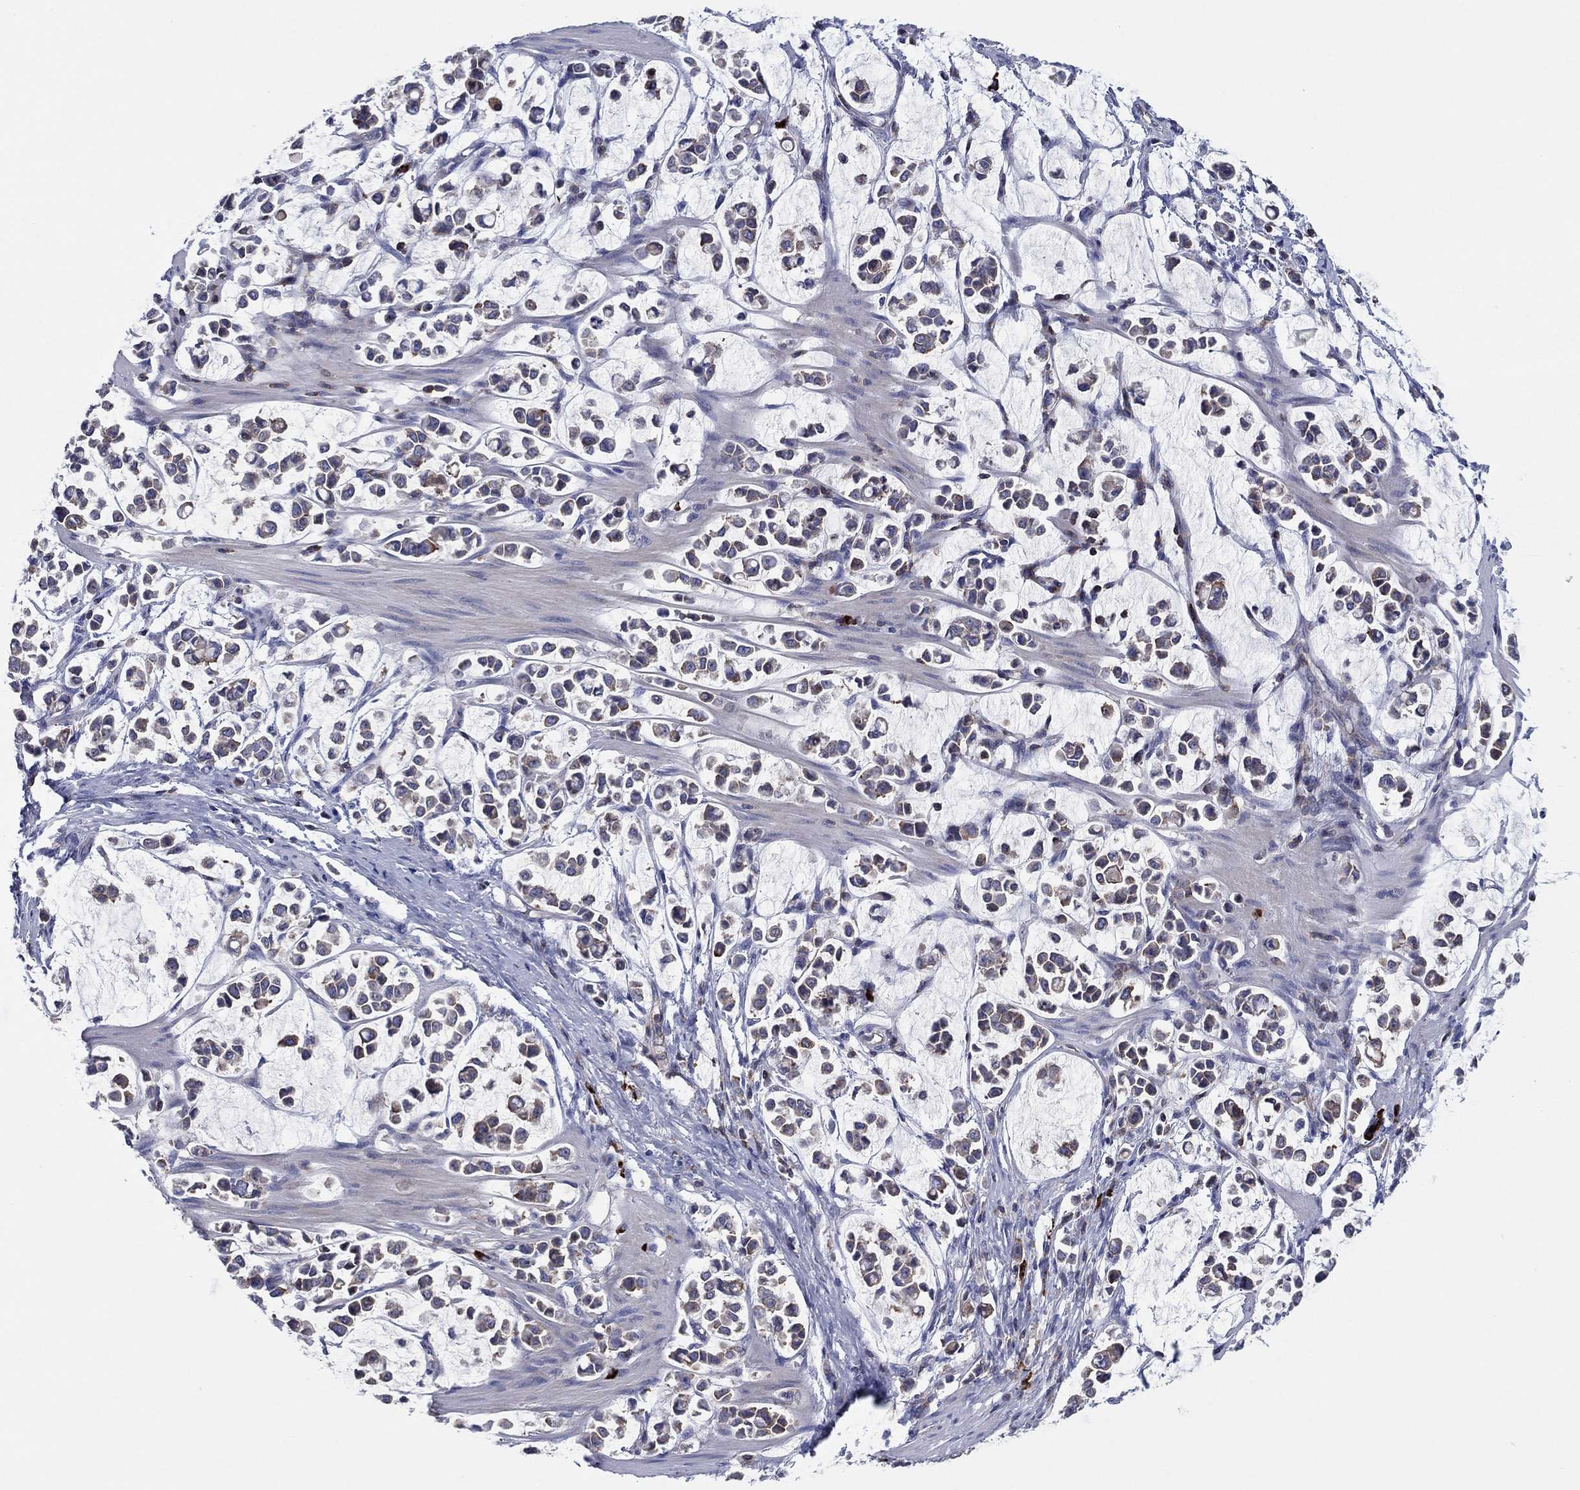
{"staining": {"intensity": "moderate", "quantity": "<25%", "location": "cytoplasmic/membranous"}, "tissue": "stomach cancer", "cell_type": "Tumor cells", "image_type": "cancer", "snomed": [{"axis": "morphology", "description": "Adenocarcinoma, NOS"}, {"axis": "topography", "description": "Stomach"}], "caption": "This photomicrograph shows stomach cancer (adenocarcinoma) stained with immunohistochemistry (IHC) to label a protein in brown. The cytoplasmic/membranous of tumor cells show moderate positivity for the protein. Nuclei are counter-stained blue.", "gene": "PVR", "patient": {"sex": "male", "age": 82}}